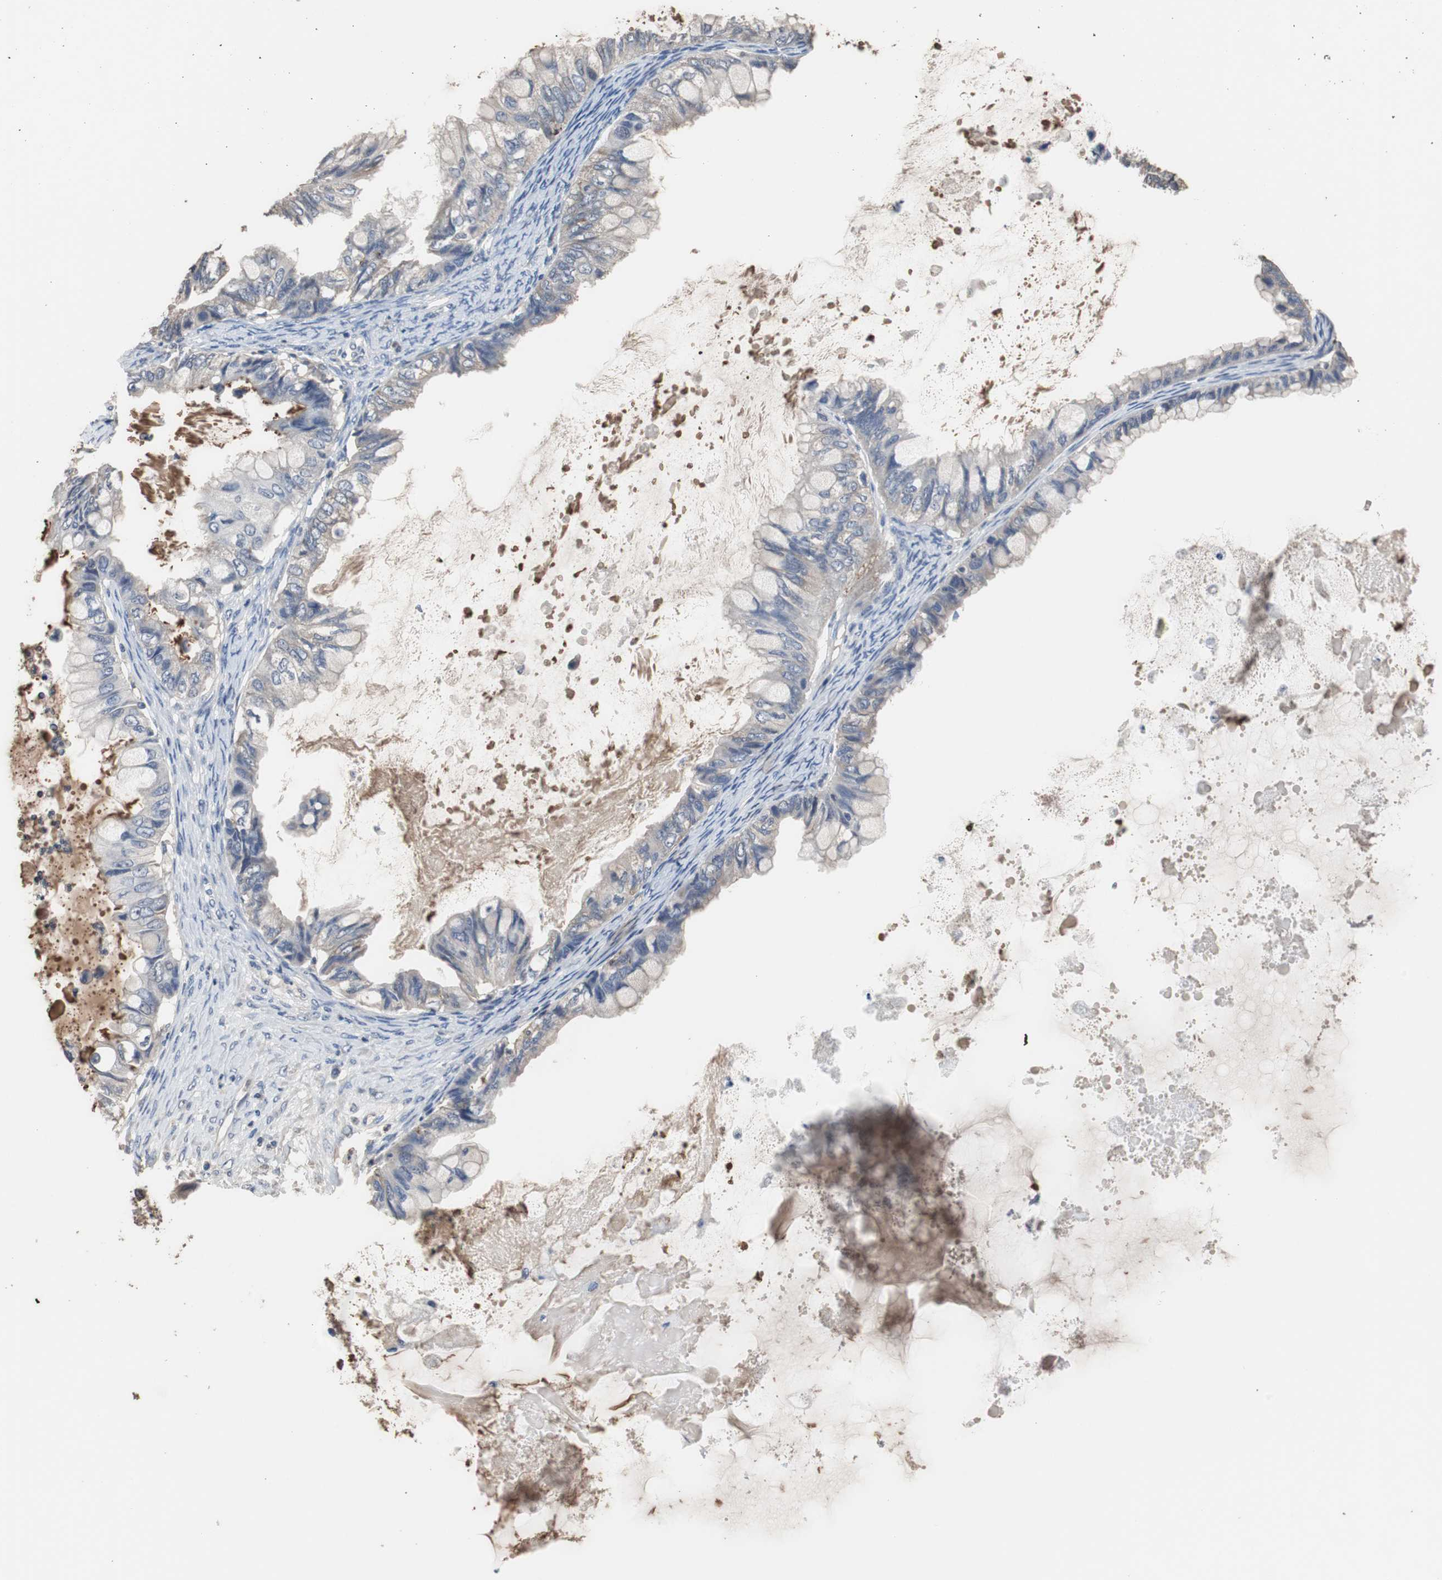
{"staining": {"intensity": "weak", "quantity": "25%-75%", "location": "cytoplasmic/membranous"}, "tissue": "ovarian cancer", "cell_type": "Tumor cells", "image_type": "cancer", "snomed": [{"axis": "morphology", "description": "Cystadenocarcinoma, mucinous, NOS"}, {"axis": "topography", "description": "Ovary"}], "caption": "Immunohistochemistry of human ovarian cancer displays low levels of weak cytoplasmic/membranous positivity in about 25%-75% of tumor cells.", "gene": "SCIMP", "patient": {"sex": "female", "age": 80}}